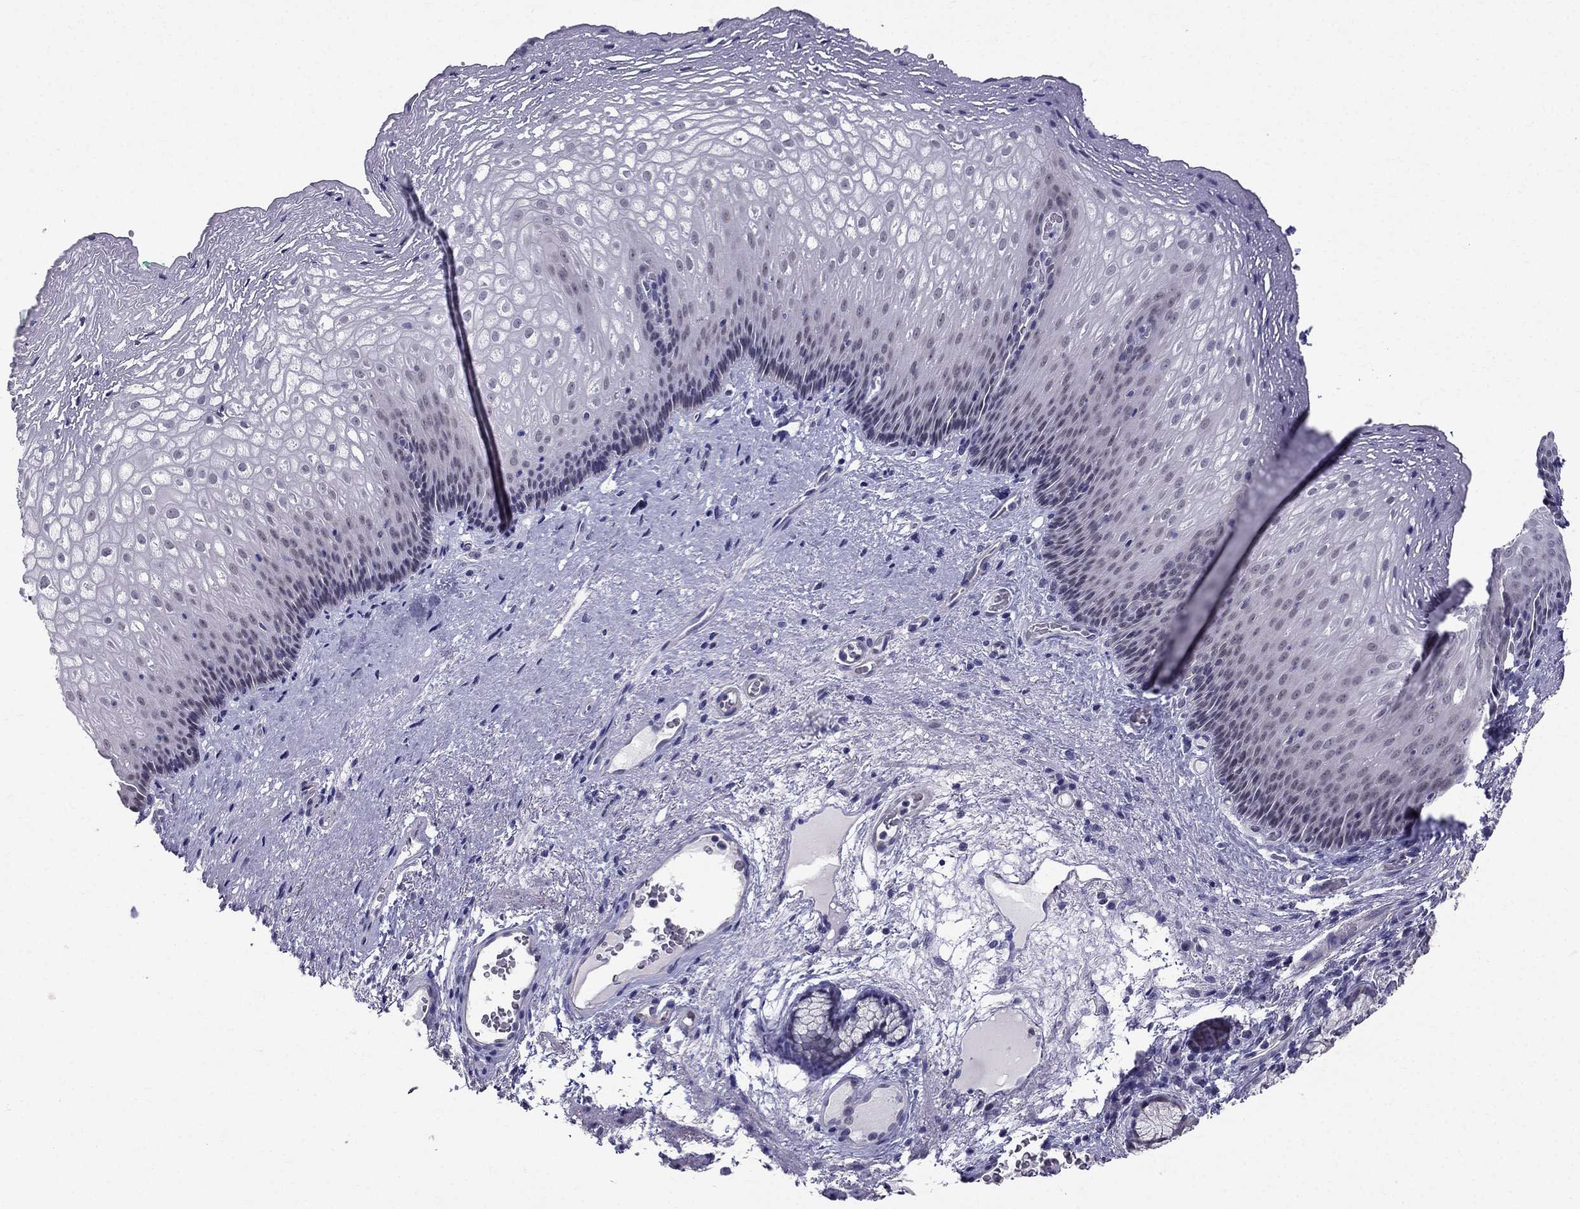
{"staining": {"intensity": "negative", "quantity": "none", "location": "none"}, "tissue": "esophagus", "cell_type": "Squamous epithelial cells", "image_type": "normal", "snomed": [{"axis": "morphology", "description": "Normal tissue, NOS"}, {"axis": "topography", "description": "Esophagus"}], "caption": "Squamous epithelial cells show no significant expression in normal esophagus.", "gene": "BAG5", "patient": {"sex": "male", "age": 76}}